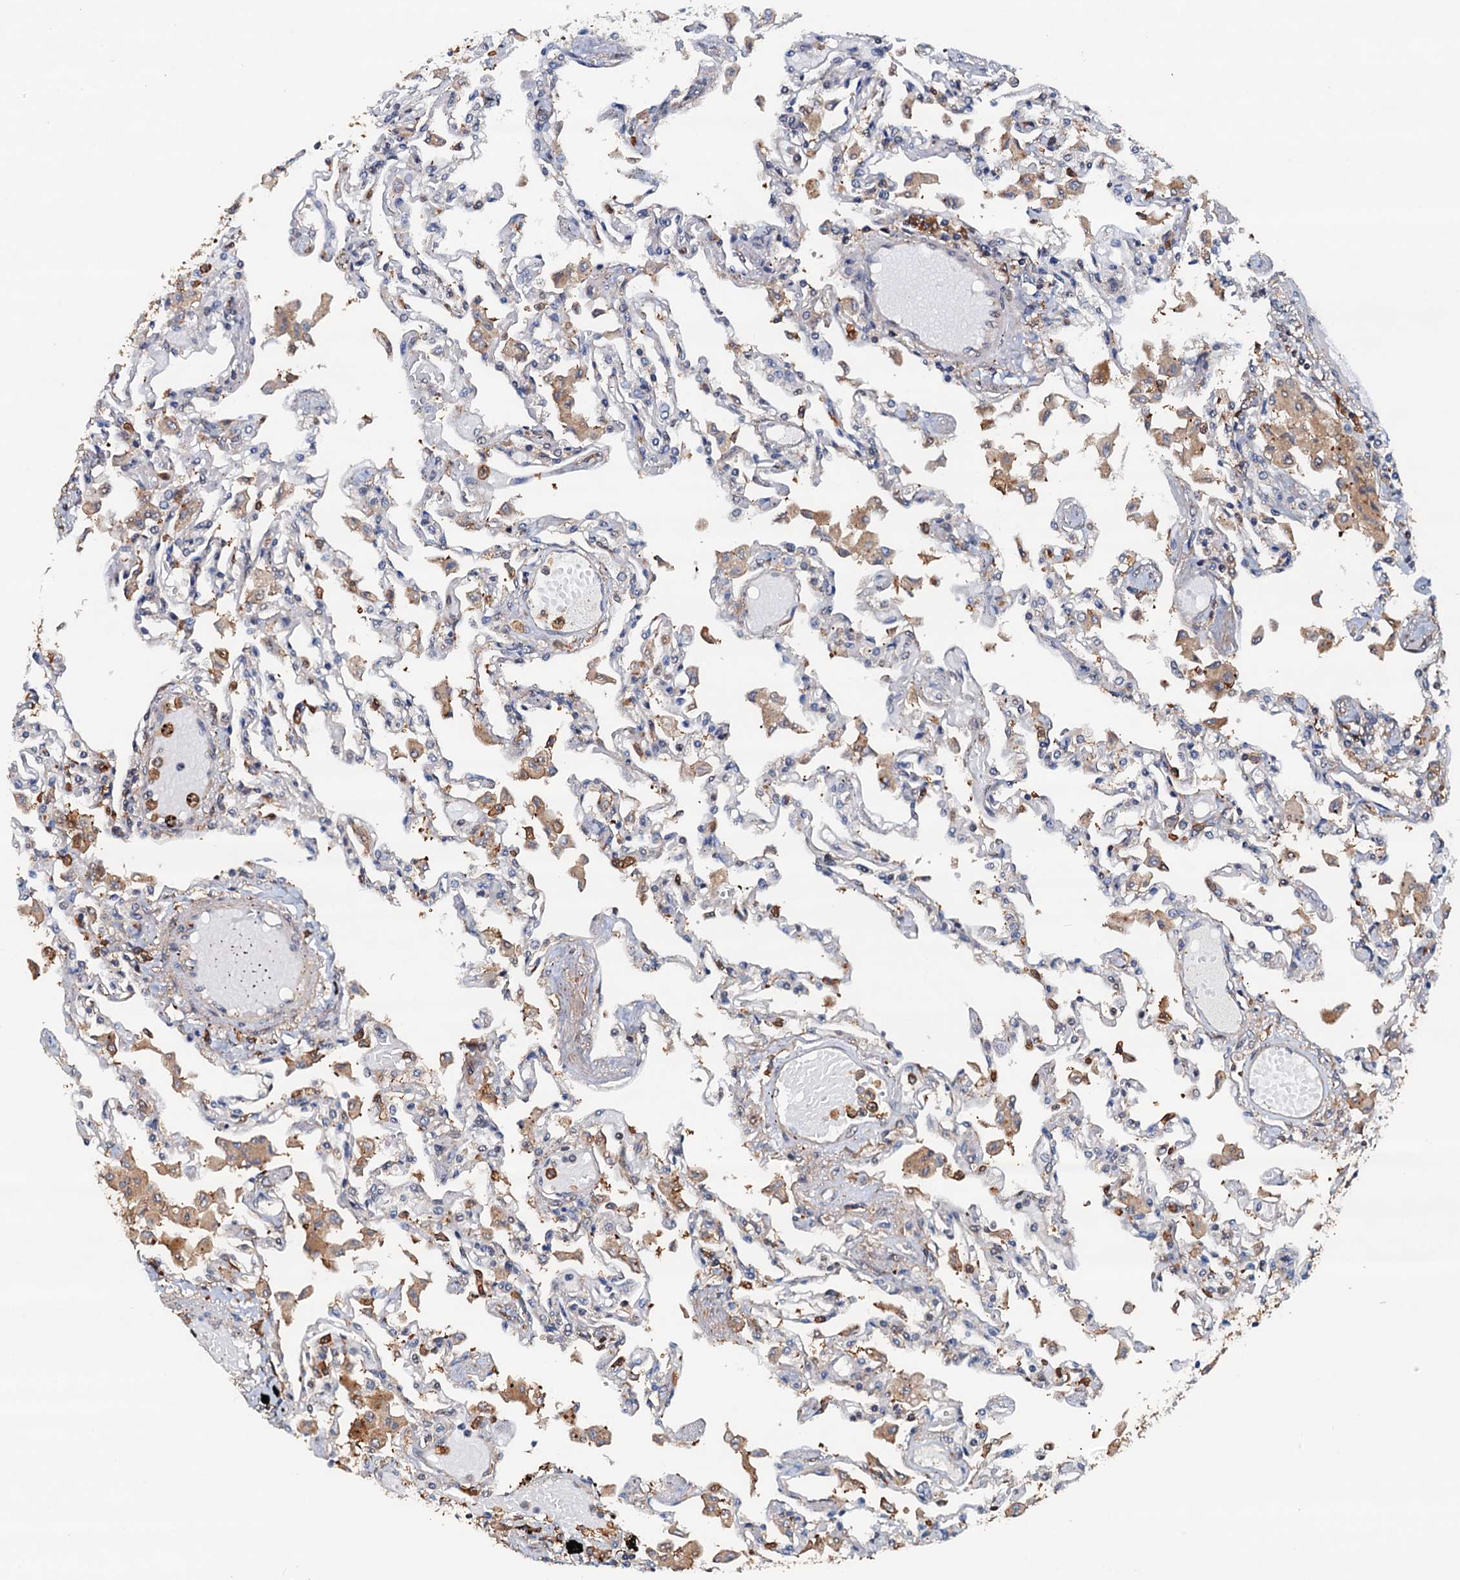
{"staining": {"intensity": "moderate", "quantity": "<25%", "location": "cytoplasmic/membranous"}, "tissue": "lung", "cell_type": "Alveolar cells", "image_type": "normal", "snomed": [{"axis": "morphology", "description": "Normal tissue, NOS"}, {"axis": "topography", "description": "Bronchus"}, {"axis": "topography", "description": "Lung"}], "caption": "DAB immunohistochemical staining of unremarkable lung exhibits moderate cytoplasmic/membranous protein expression in approximately <25% of alveolar cells.", "gene": "USP6NL", "patient": {"sex": "female", "age": 49}}